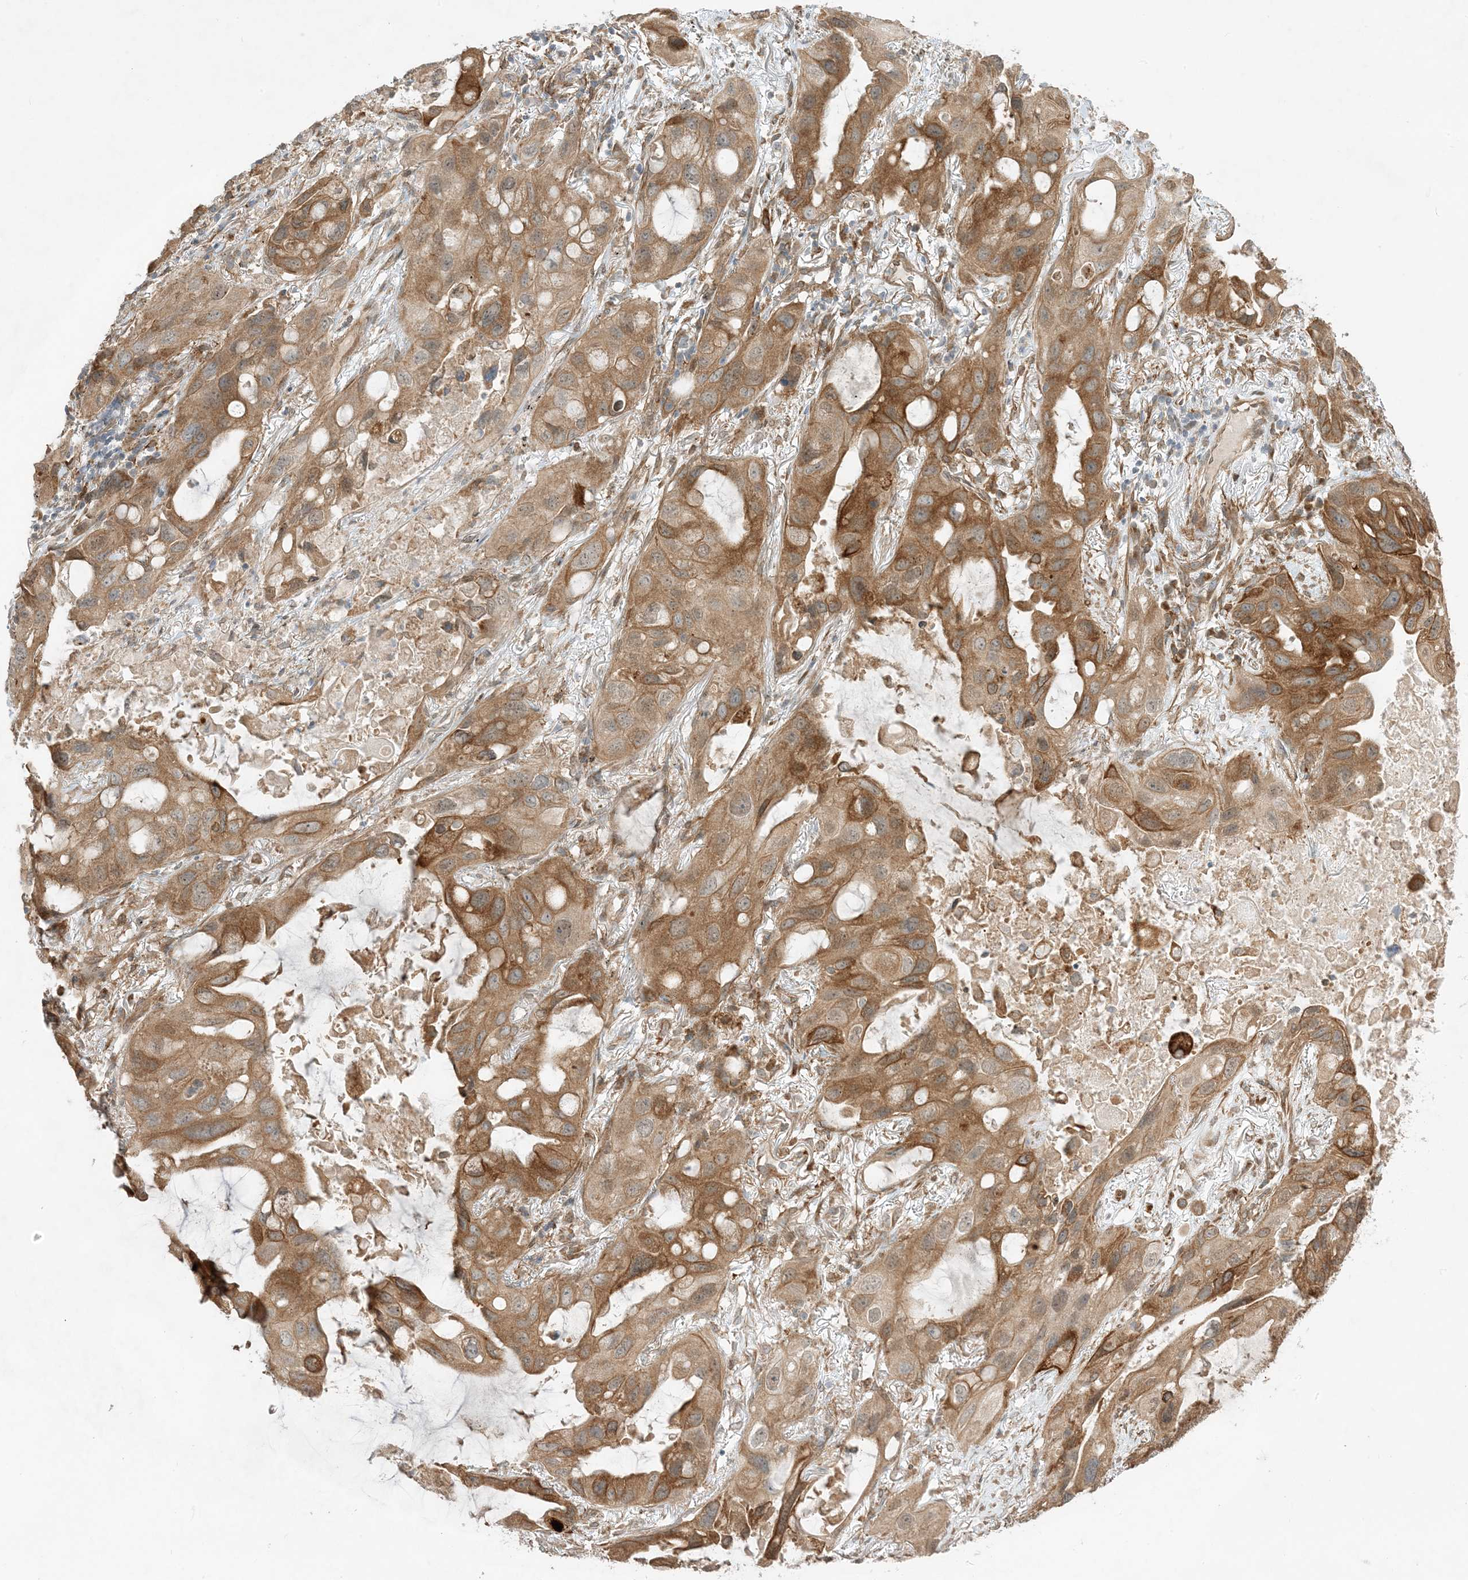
{"staining": {"intensity": "moderate", "quantity": ">75%", "location": "cytoplasmic/membranous"}, "tissue": "lung cancer", "cell_type": "Tumor cells", "image_type": "cancer", "snomed": [{"axis": "morphology", "description": "Squamous cell carcinoma, NOS"}, {"axis": "topography", "description": "Lung"}], "caption": "A medium amount of moderate cytoplasmic/membranous staining is seen in about >75% of tumor cells in lung squamous cell carcinoma tissue.", "gene": "SCARF2", "patient": {"sex": "female", "age": 73}}